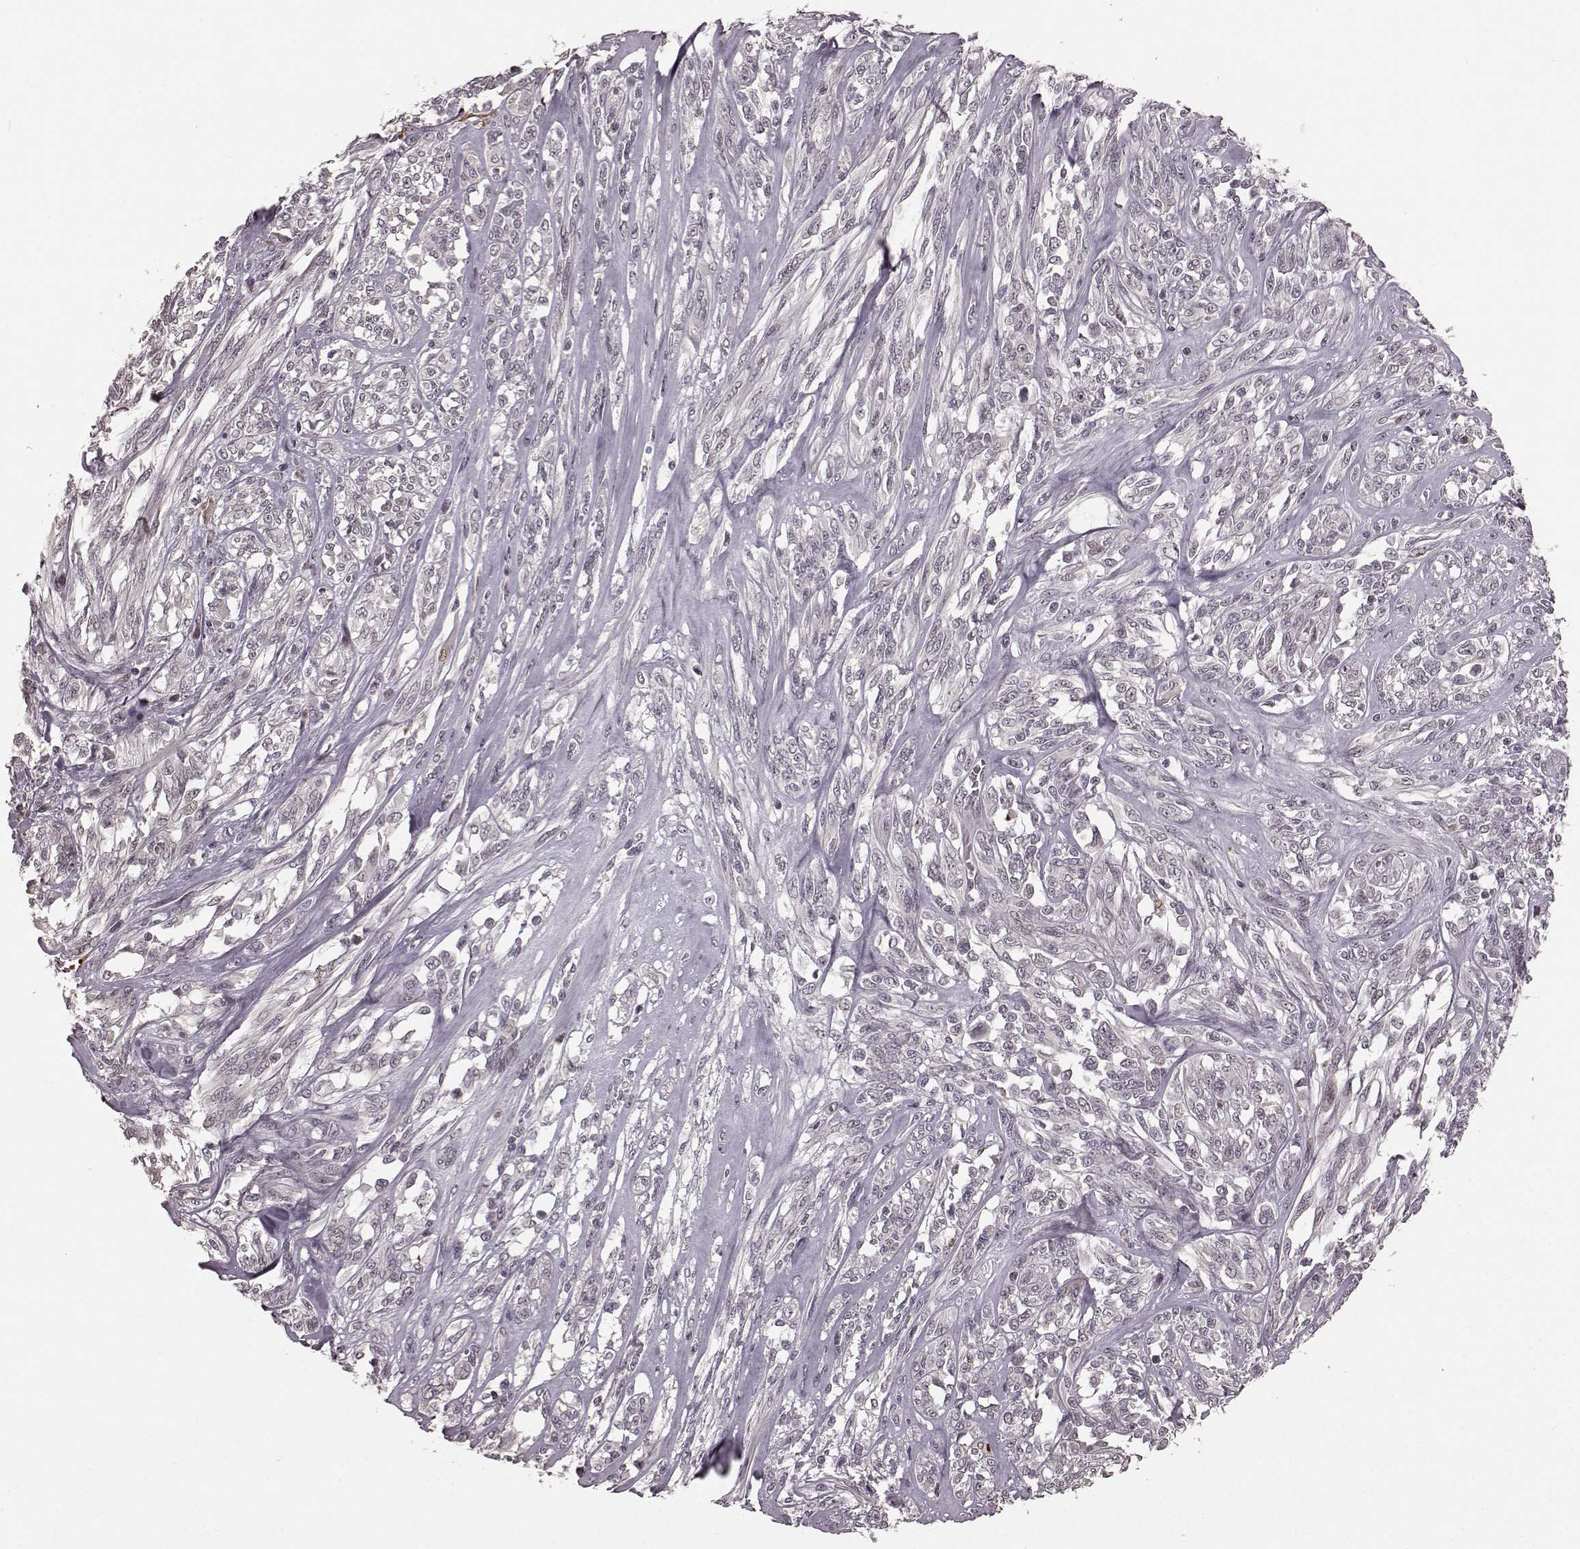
{"staining": {"intensity": "negative", "quantity": "none", "location": "none"}, "tissue": "melanoma", "cell_type": "Tumor cells", "image_type": "cancer", "snomed": [{"axis": "morphology", "description": "Malignant melanoma, NOS"}, {"axis": "topography", "description": "Skin"}], "caption": "Tumor cells are negative for brown protein staining in melanoma.", "gene": "PLCB4", "patient": {"sex": "female", "age": 91}}